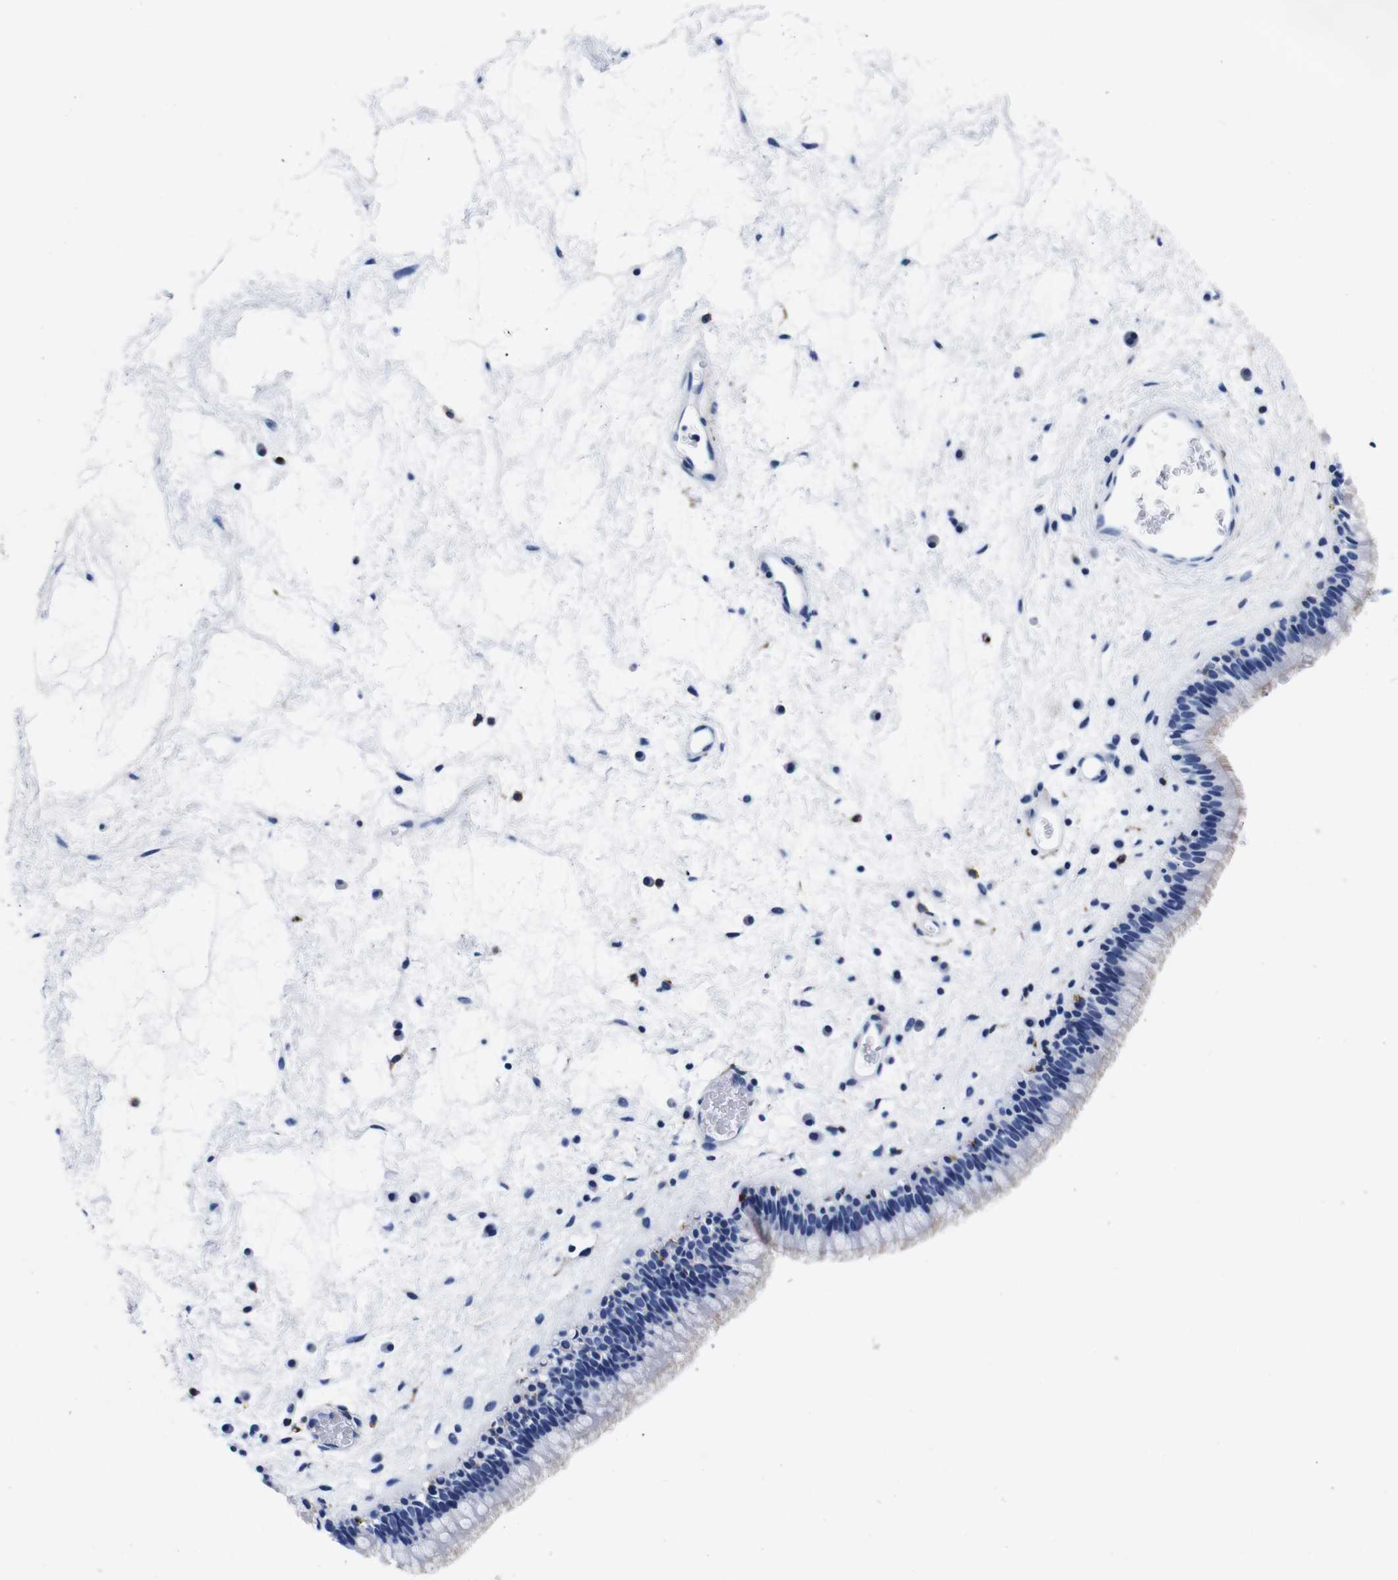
{"staining": {"intensity": "negative", "quantity": "none", "location": "none"}, "tissue": "nasopharynx", "cell_type": "Respiratory epithelial cells", "image_type": "normal", "snomed": [{"axis": "morphology", "description": "Normal tissue, NOS"}, {"axis": "morphology", "description": "Inflammation, NOS"}, {"axis": "topography", "description": "Nasopharynx"}], "caption": "This is a micrograph of immunohistochemistry (IHC) staining of normal nasopharynx, which shows no expression in respiratory epithelial cells. (Immunohistochemistry, brightfield microscopy, high magnification).", "gene": "ENSG00000248993", "patient": {"sex": "male", "age": 48}}